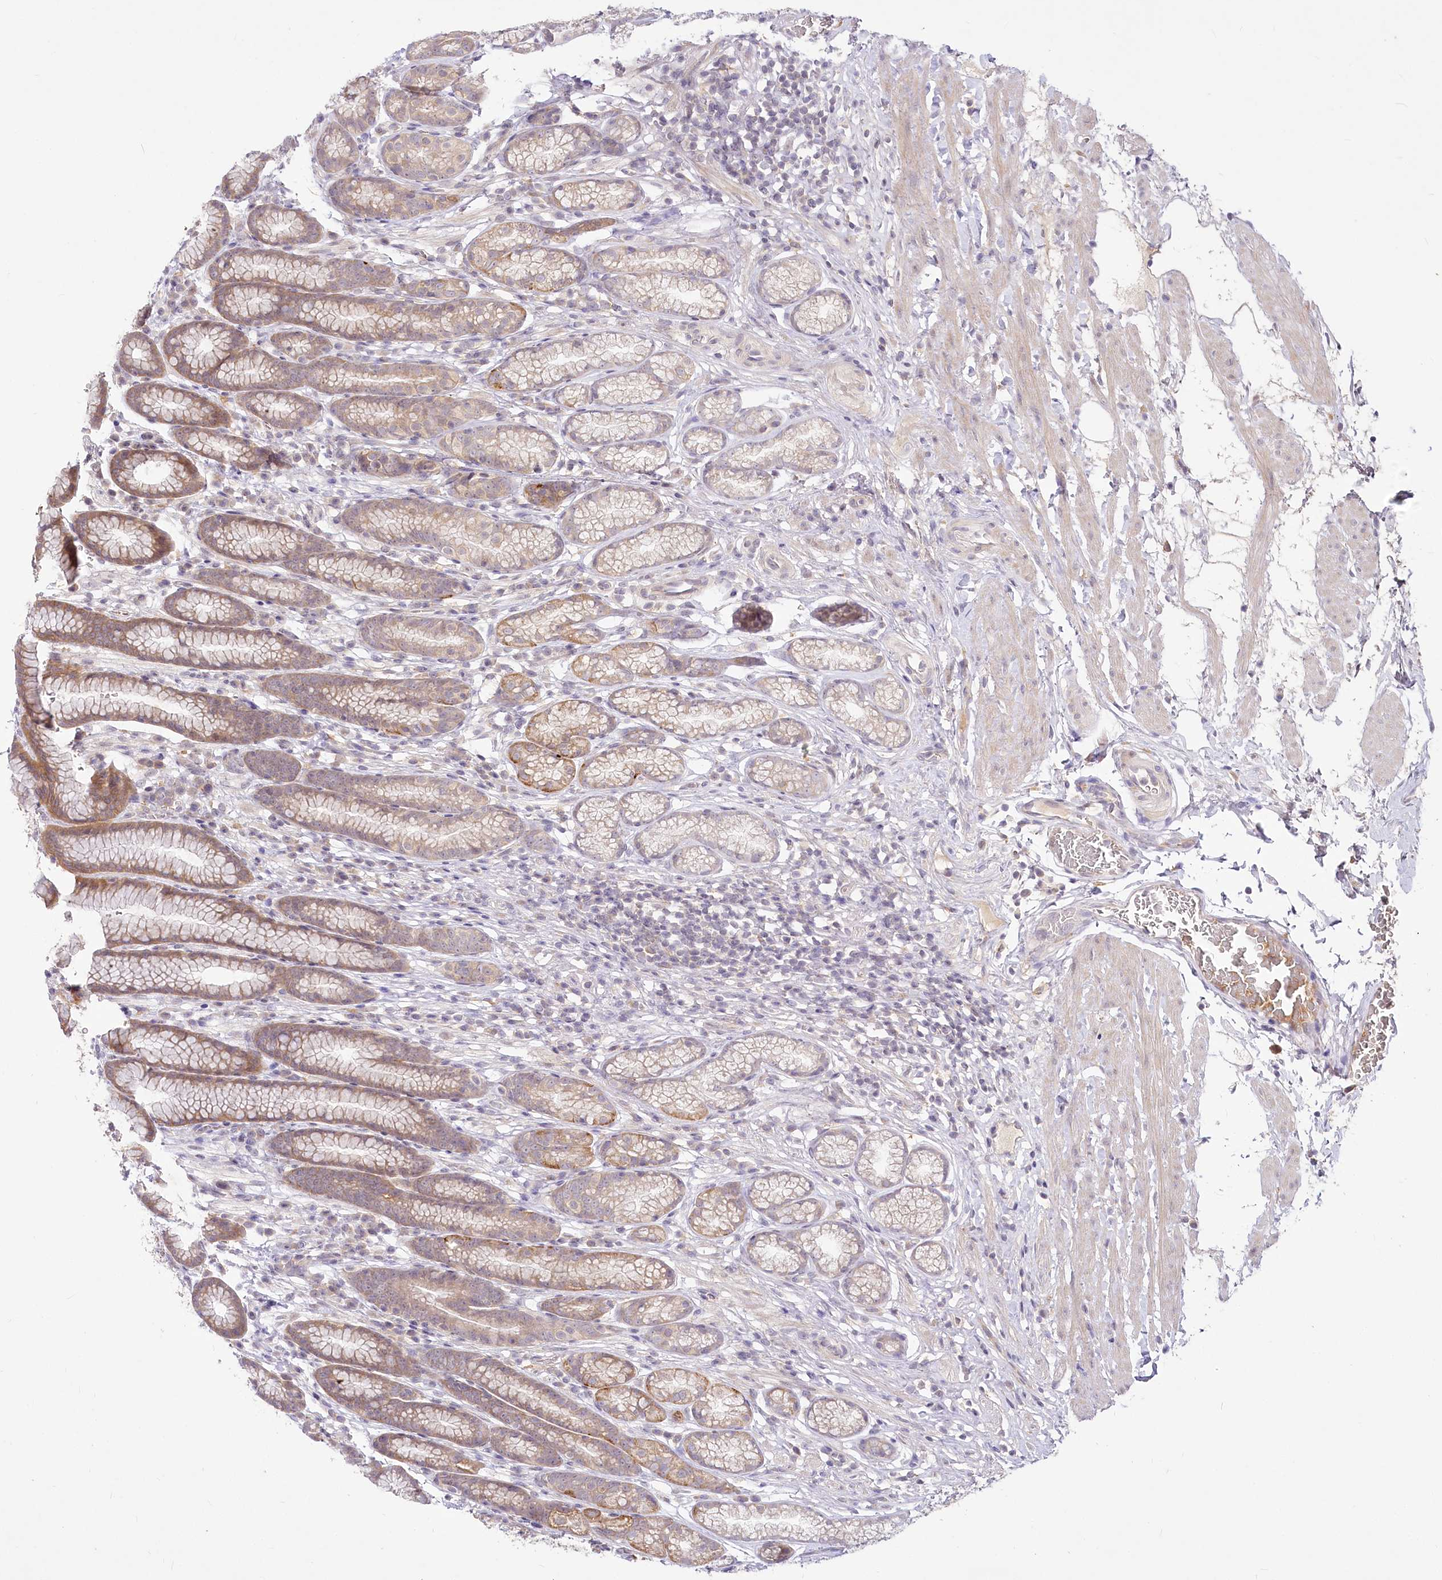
{"staining": {"intensity": "strong", "quantity": "<25%", "location": "cytoplasmic/membranous"}, "tissue": "stomach", "cell_type": "Glandular cells", "image_type": "normal", "snomed": [{"axis": "morphology", "description": "Normal tissue, NOS"}, {"axis": "topography", "description": "Stomach"}], "caption": "This micrograph reveals unremarkable stomach stained with immunohistochemistry to label a protein in brown. The cytoplasmic/membranous of glandular cells show strong positivity for the protein. Nuclei are counter-stained blue.", "gene": "EFHC2", "patient": {"sex": "male", "age": 42}}